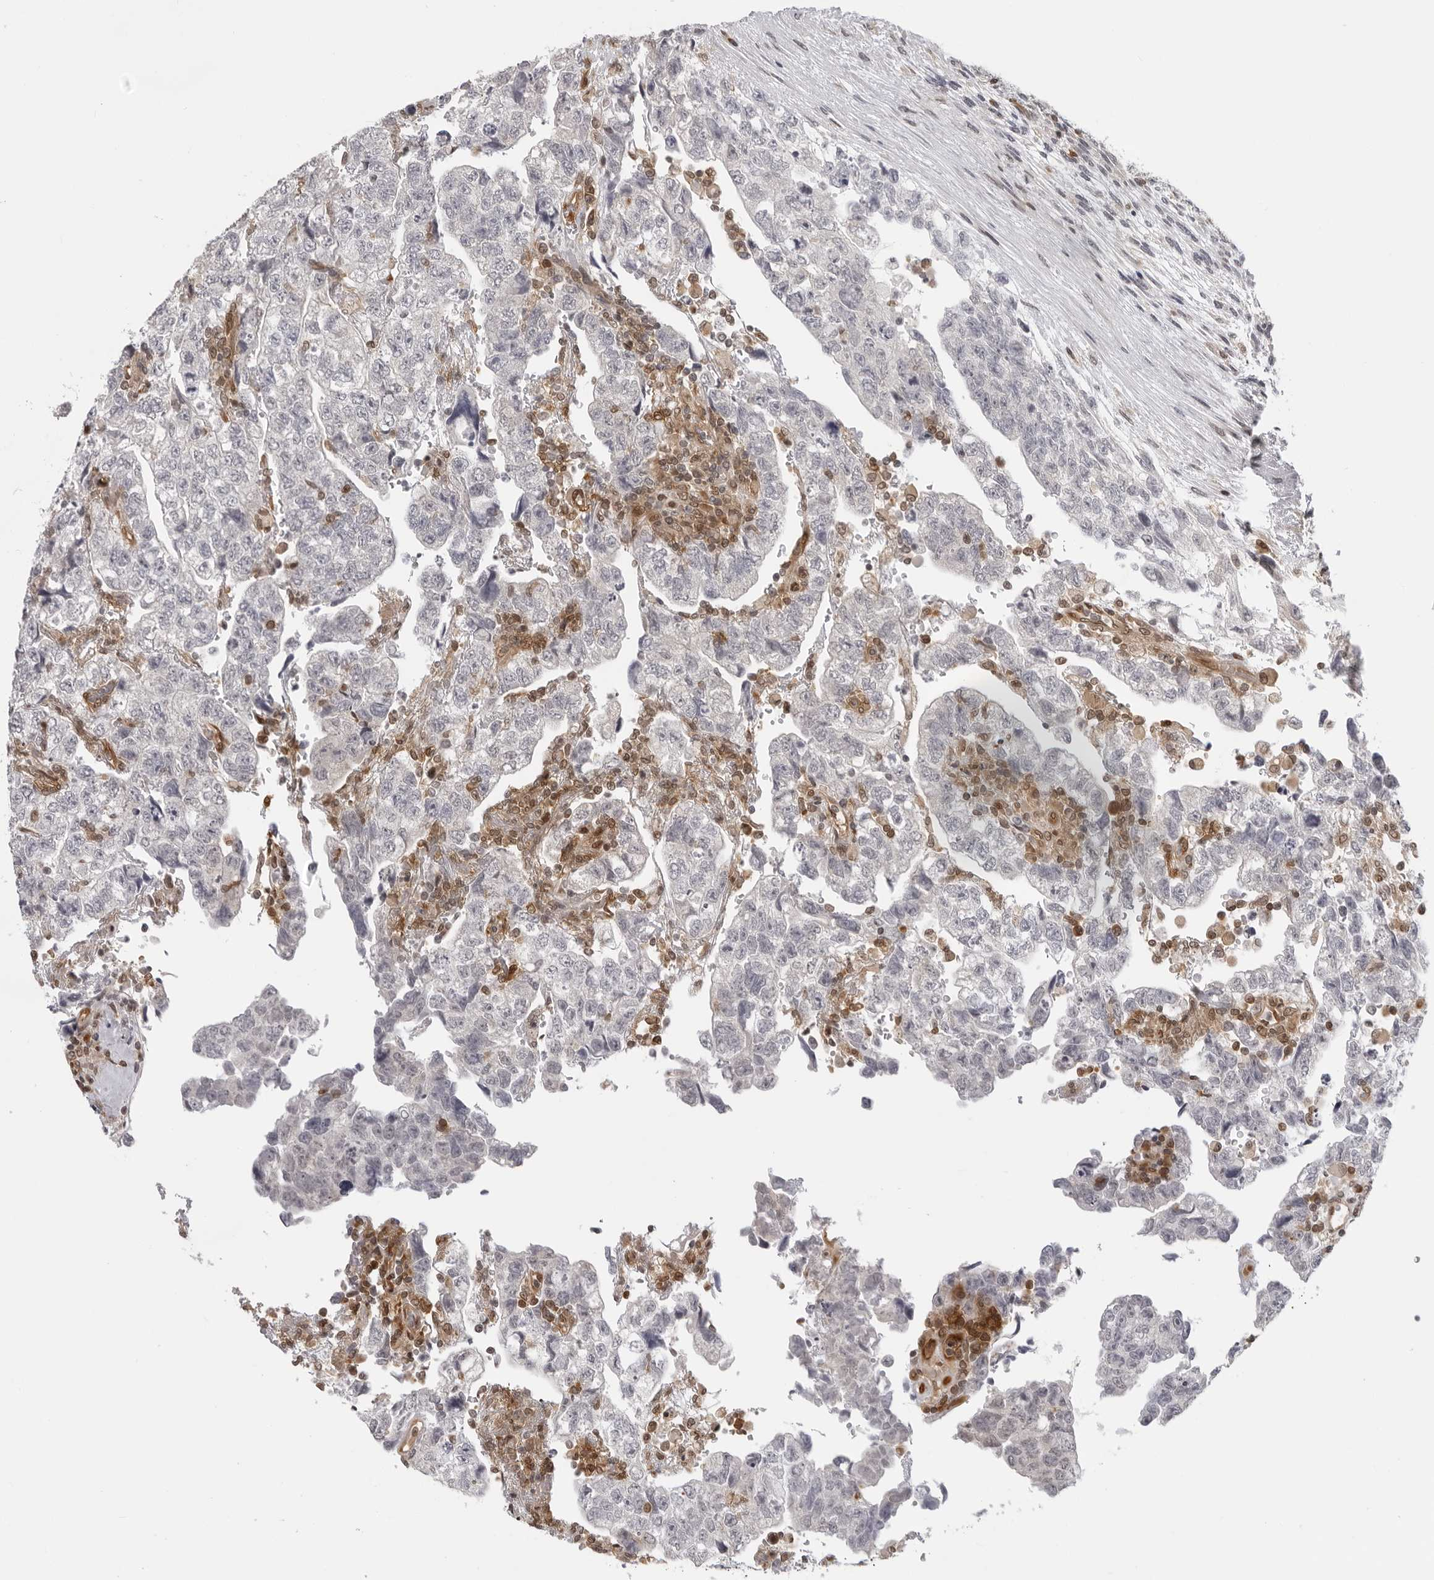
{"staining": {"intensity": "negative", "quantity": "none", "location": "none"}, "tissue": "testis cancer", "cell_type": "Tumor cells", "image_type": "cancer", "snomed": [{"axis": "morphology", "description": "Normal tissue, NOS"}, {"axis": "morphology", "description": "Carcinoma, Embryonal, NOS"}, {"axis": "topography", "description": "Testis"}], "caption": "This image is of embryonal carcinoma (testis) stained with immunohistochemistry to label a protein in brown with the nuclei are counter-stained blue. There is no staining in tumor cells. The staining was performed using DAB (3,3'-diaminobenzidine) to visualize the protein expression in brown, while the nuclei were stained in blue with hematoxylin (Magnification: 20x).", "gene": "CASP7", "patient": {"sex": "male", "age": 36}}